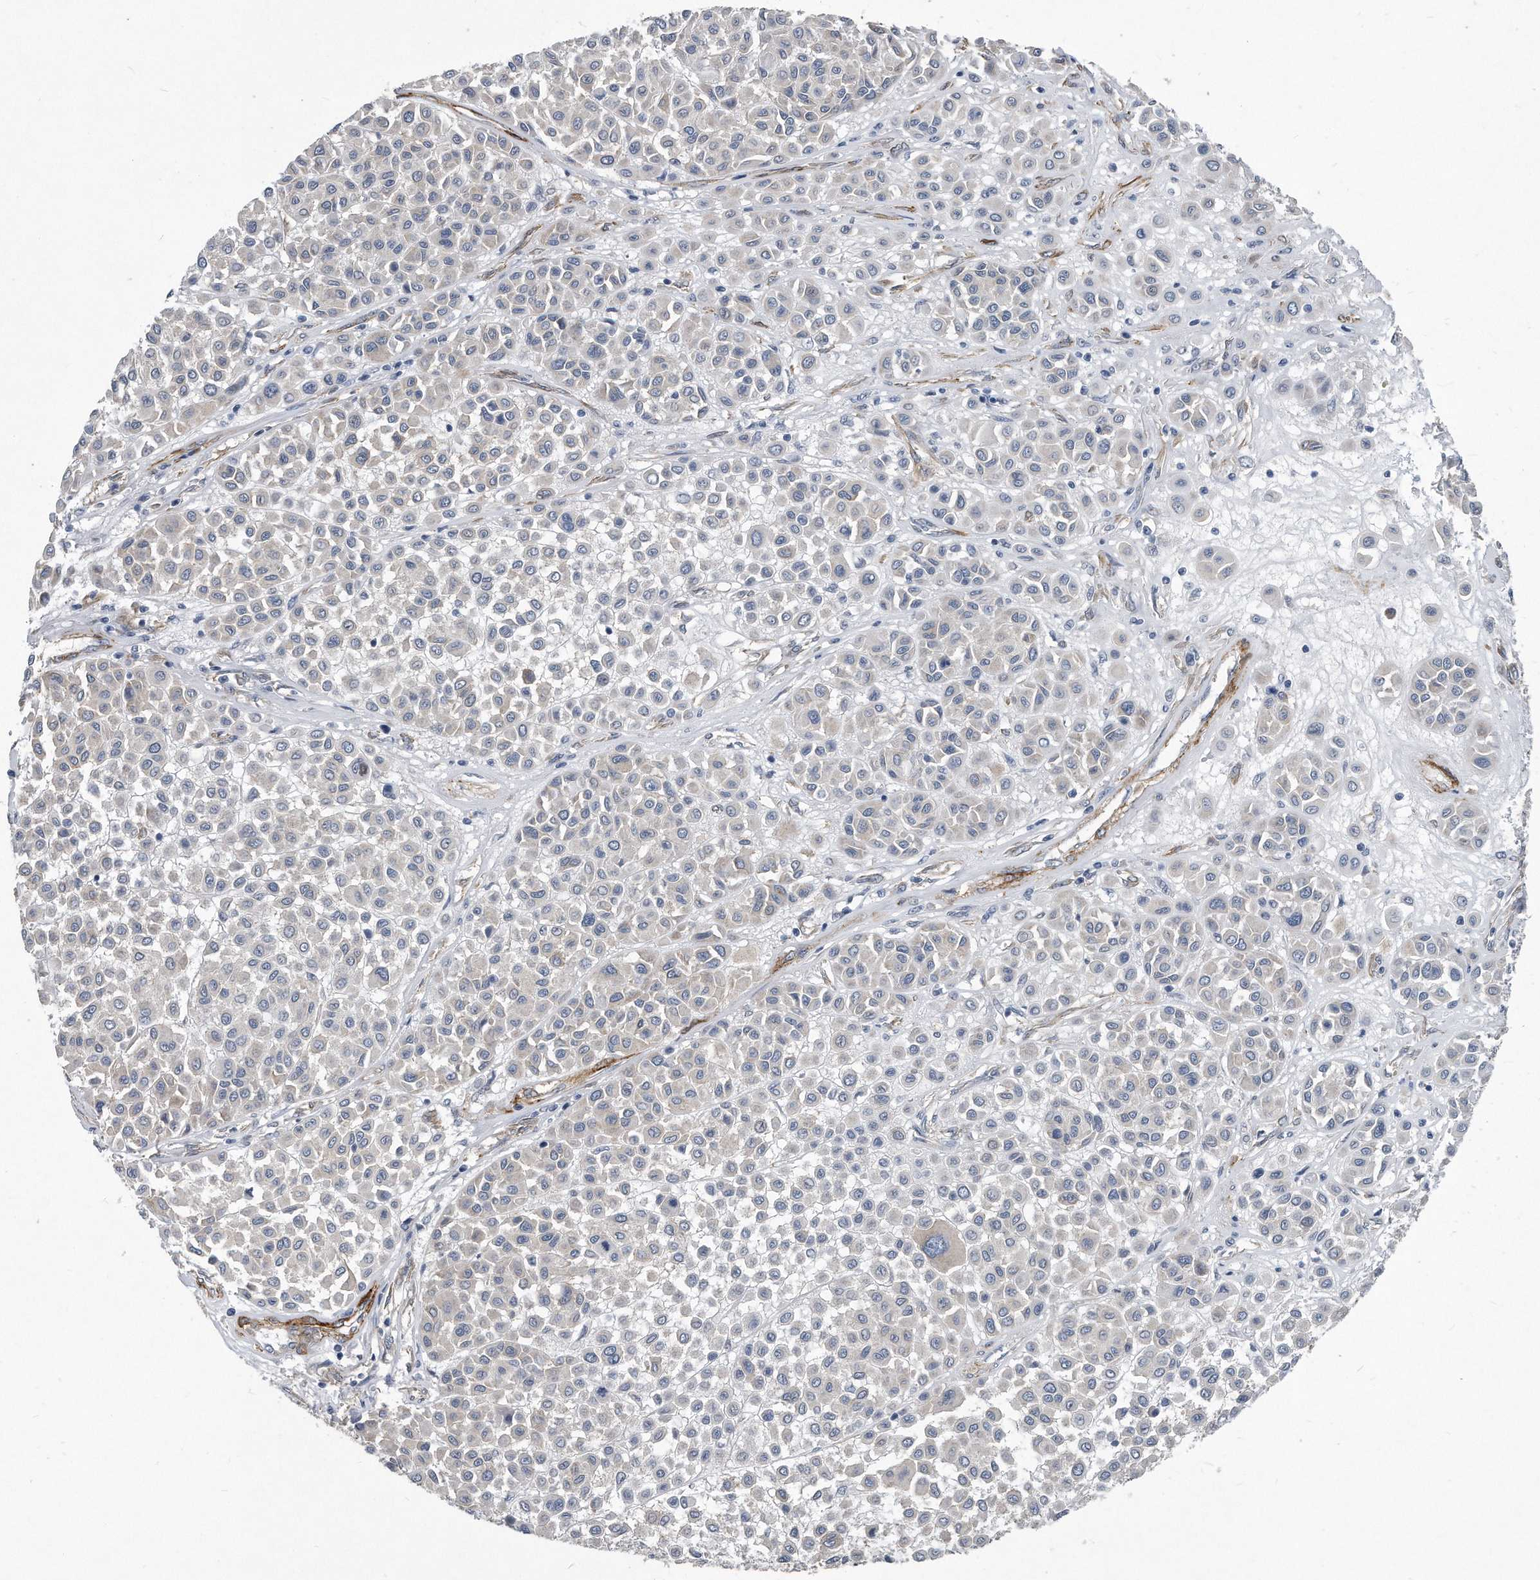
{"staining": {"intensity": "negative", "quantity": "none", "location": "none"}, "tissue": "melanoma", "cell_type": "Tumor cells", "image_type": "cancer", "snomed": [{"axis": "morphology", "description": "Malignant melanoma, Metastatic site"}, {"axis": "topography", "description": "Soft tissue"}], "caption": "This is an immunohistochemistry (IHC) photomicrograph of human melanoma. There is no positivity in tumor cells.", "gene": "EIF2B4", "patient": {"sex": "male", "age": 41}}